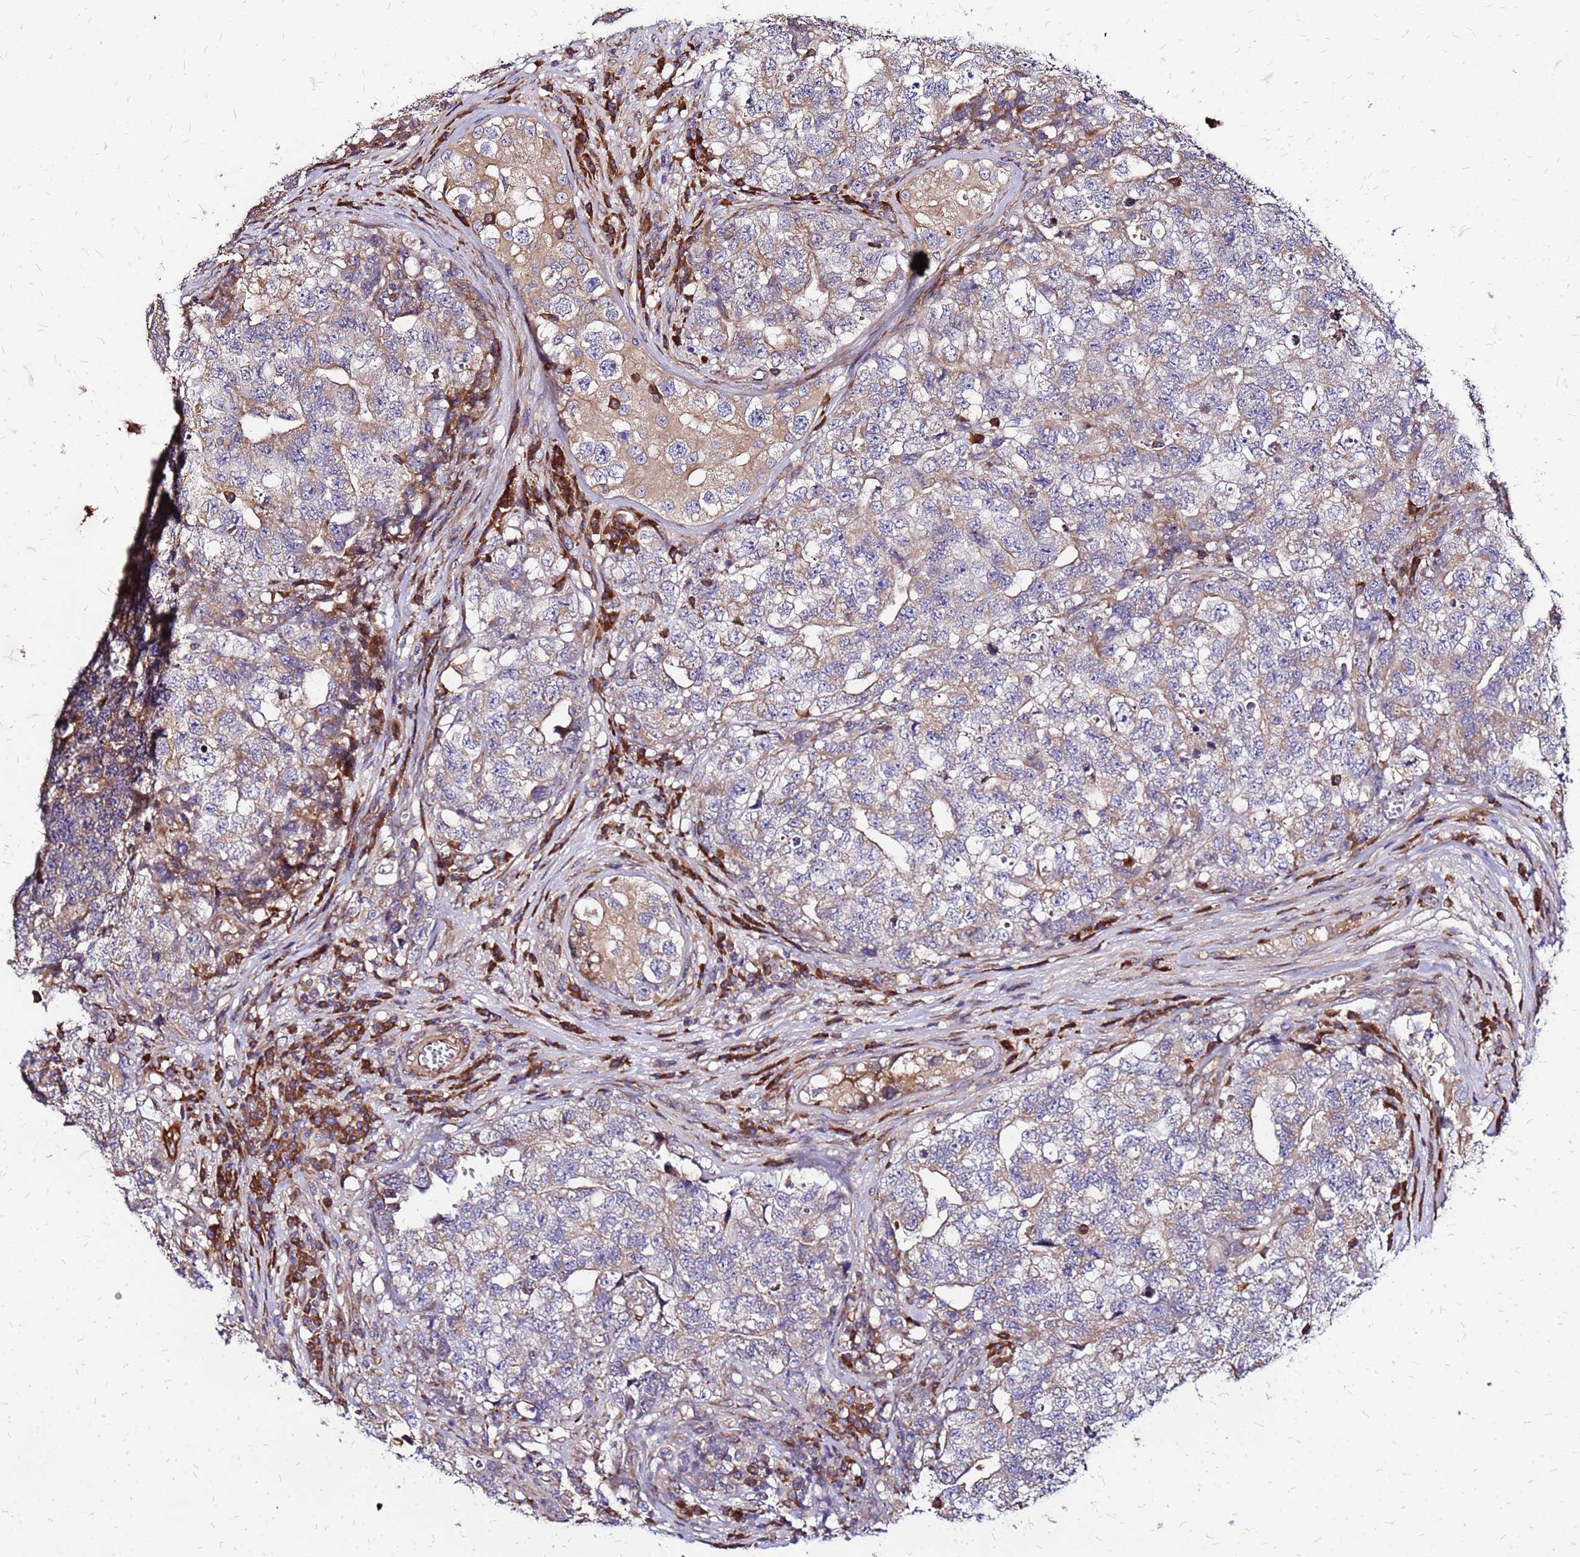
{"staining": {"intensity": "weak", "quantity": "25%-75%", "location": "cytoplasmic/membranous"}, "tissue": "testis cancer", "cell_type": "Tumor cells", "image_type": "cancer", "snomed": [{"axis": "morphology", "description": "Carcinoma, Embryonal, NOS"}, {"axis": "topography", "description": "Testis"}], "caption": "IHC micrograph of human testis cancer (embryonal carcinoma) stained for a protein (brown), which exhibits low levels of weak cytoplasmic/membranous staining in approximately 25%-75% of tumor cells.", "gene": "VMO1", "patient": {"sex": "male", "age": 31}}